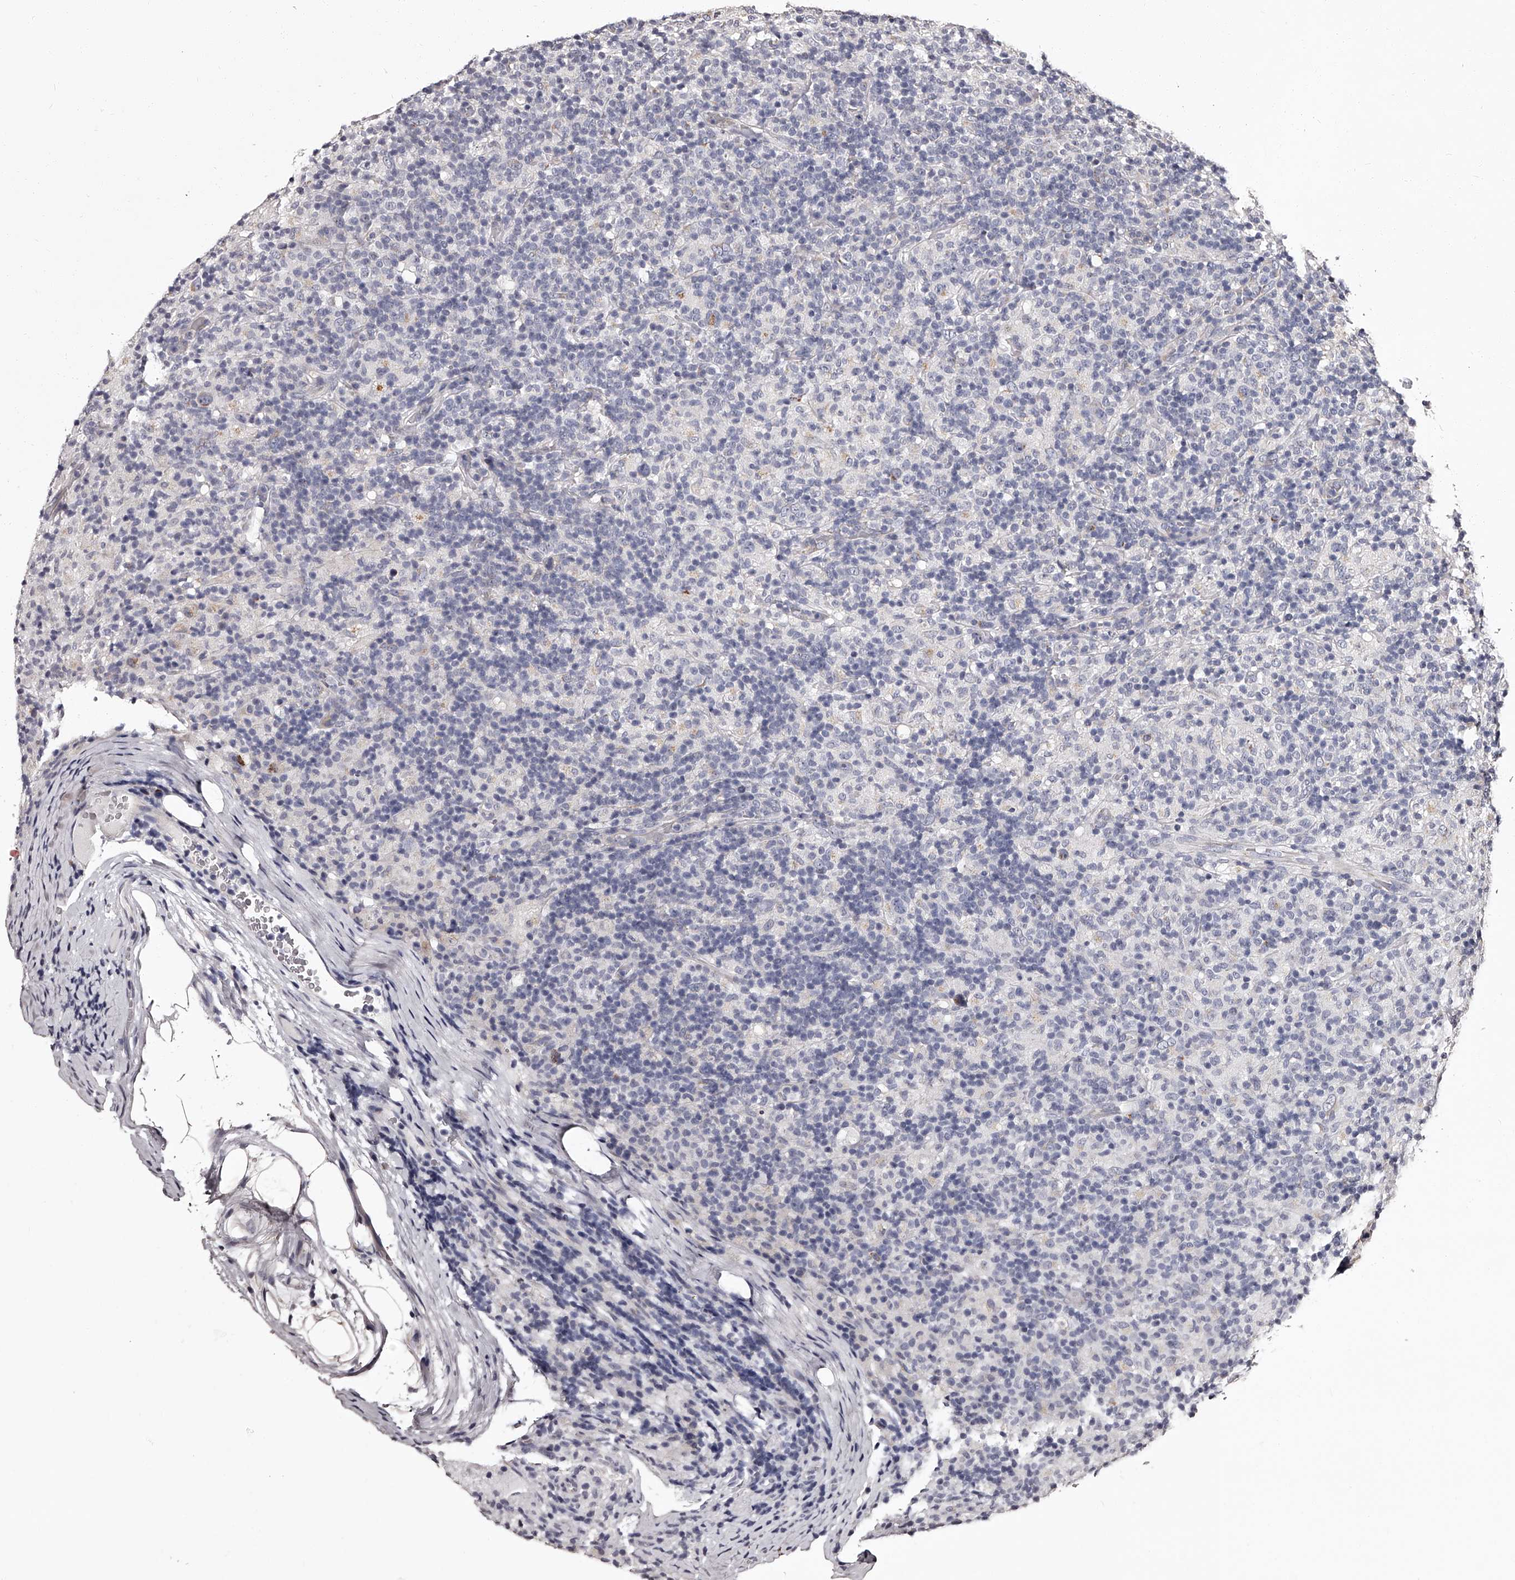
{"staining": {"intensity": "negative", "quantity": "none", "location": "none"}, "tissue": "lymphoma", "cell_type": "Tumor cells", "image_type": "cancer", "snomed": [{"axis": "morphology", "description": "Hodgkin's disease, NOS"}, {"axis": "topography", "description": "Lymph node"}], "caption": "High magnification brightfield microscopy of lymphoma stained with DAB (brown) and counterstained with hematoxylin (blue): tumor cells show no significant positivity.", "gene": "RSC1A1", "patient": {"sex": "male", "age": 70}}